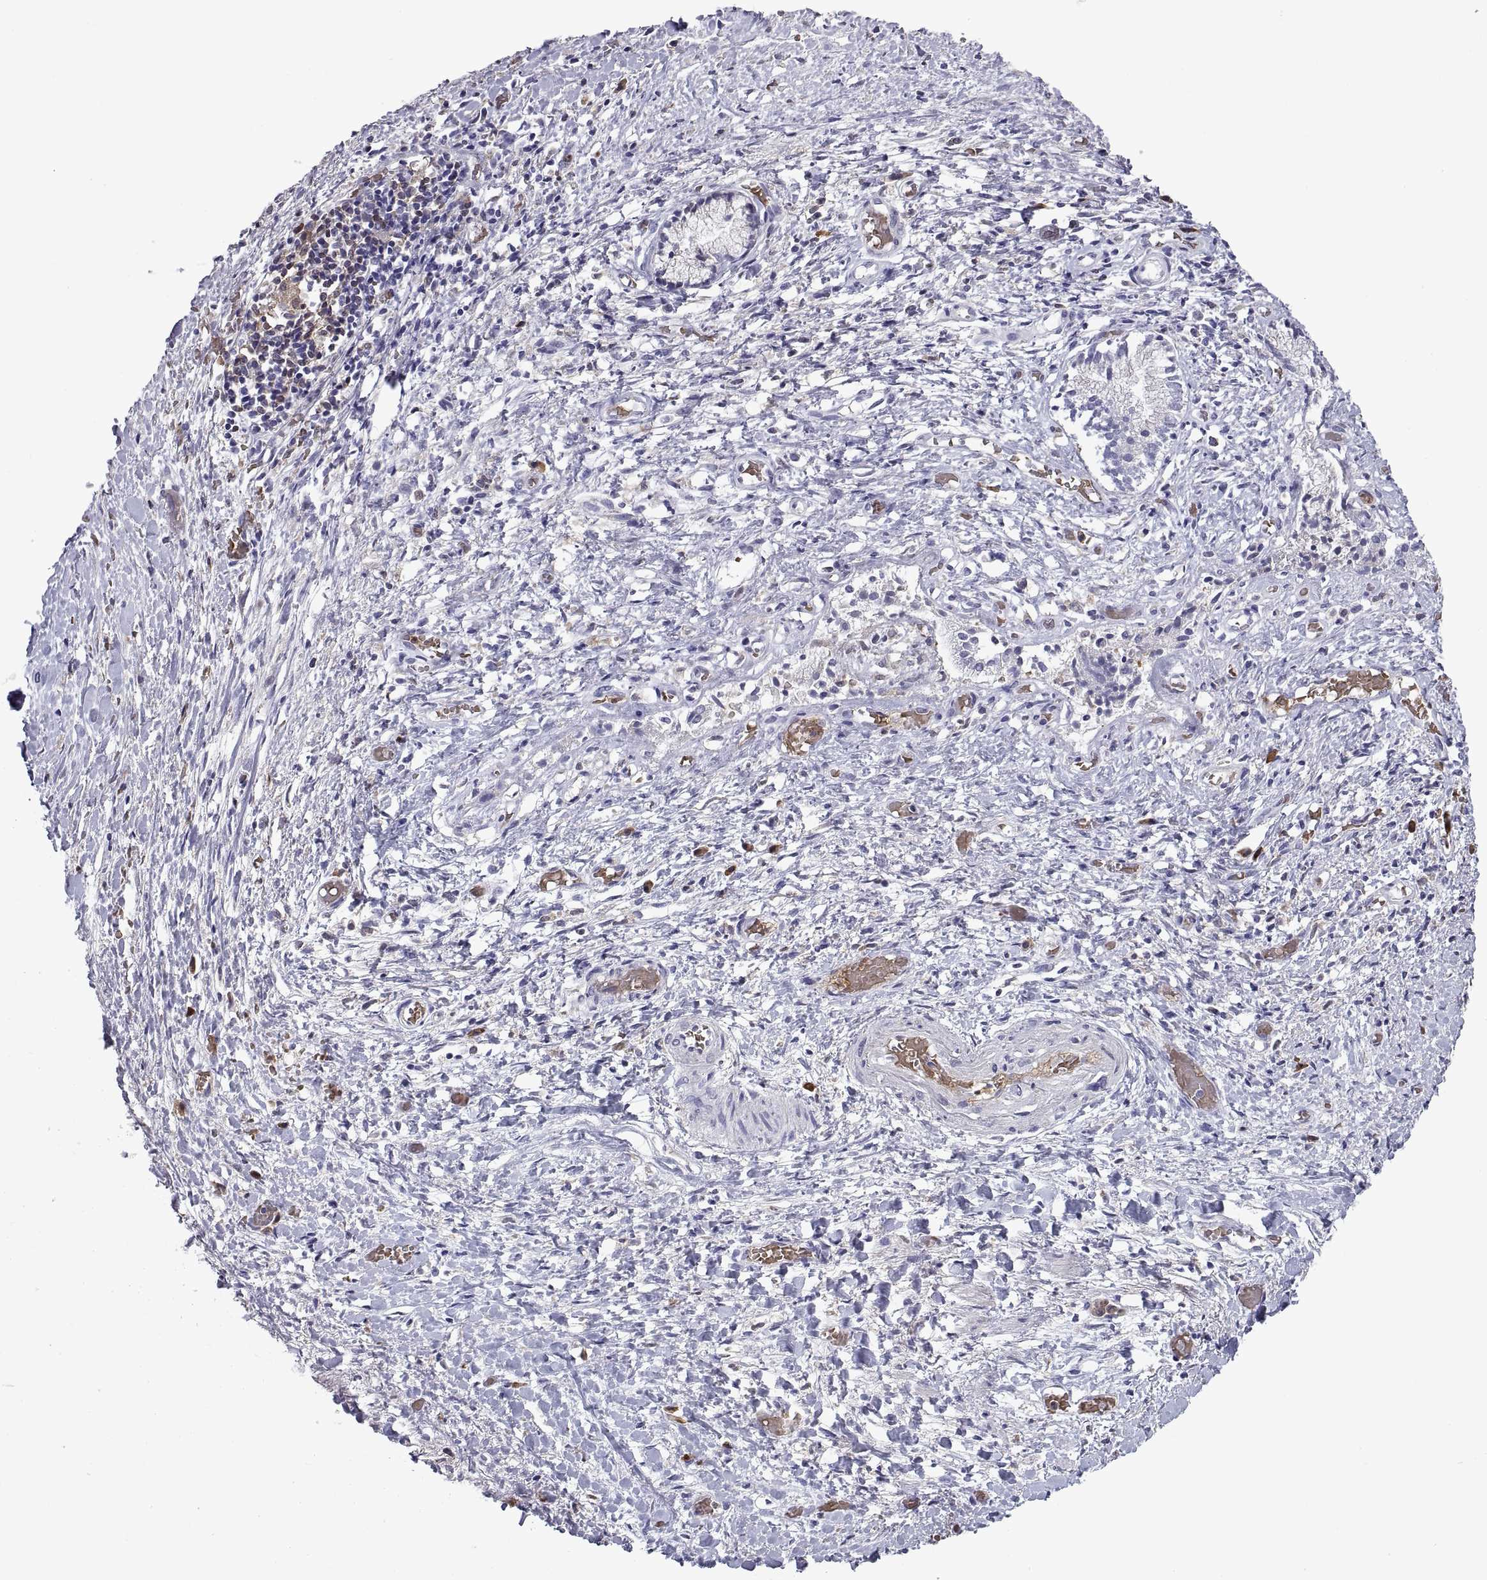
{"staining": {"intensity": "negative", "quantity": "none", "location": "none"}, "tissue": "liver cancer", "cell_type": "Tumor cells", "image_type": "cancer", "snomed": [{"axis": "morphology", "description": "Cholangiocarcinoma"}, {"axis": "topography", "description": "Liver"}], "caption": "Tumor cells are negative for protein expression in human cholangiocarcinoma (liver).", "gene": "DOK3", "patient": {"sex": "female", "age": 52}}